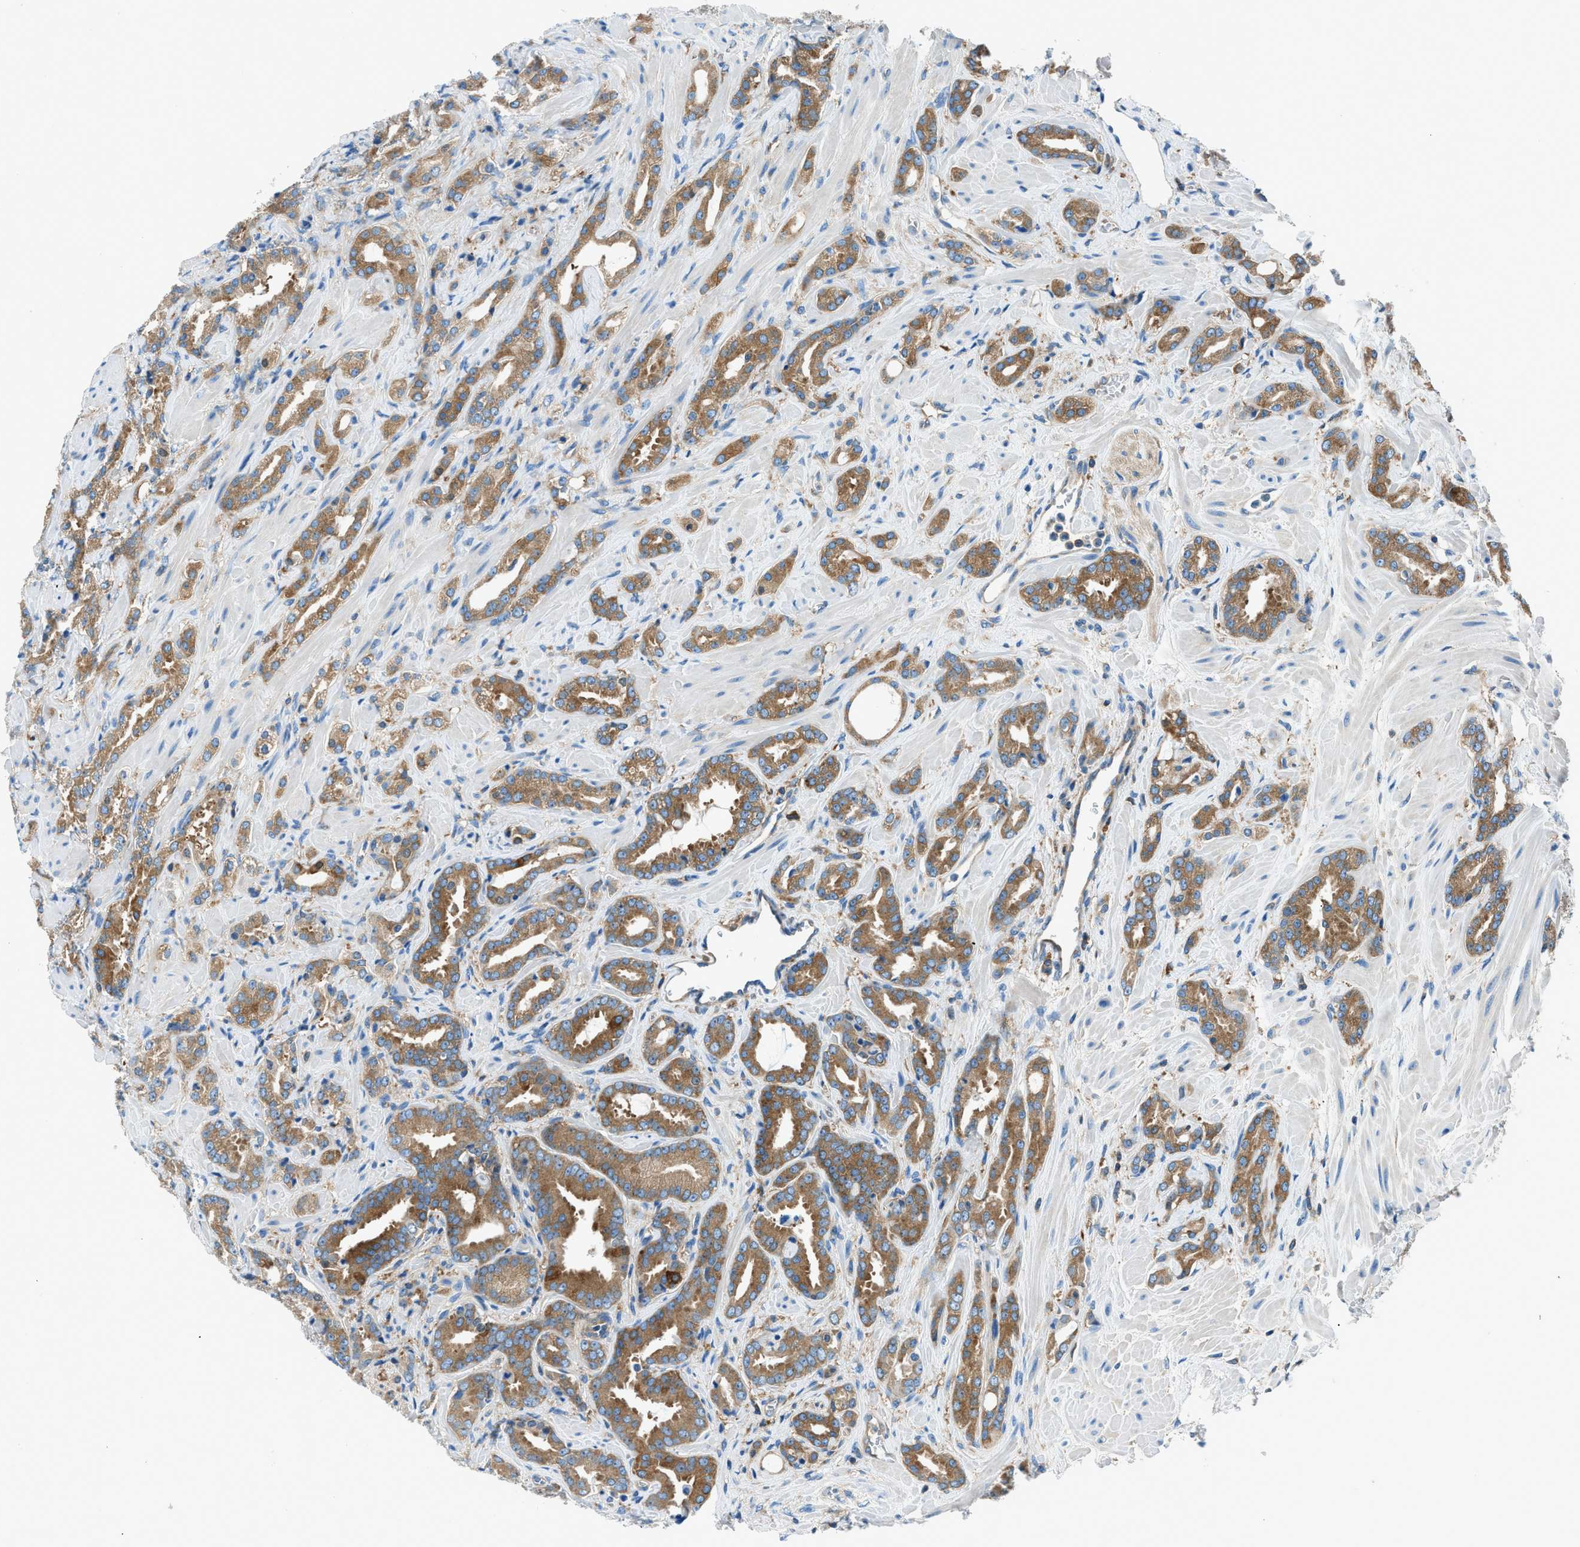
{"staining": {"intensity": "moderate", "quantity": ">75%", "location": "cytoplasmic/membranous"}, "tissue": "prostate cancer", "cell_type": "Tumor cells", "image_type": "cancer", "snomed": [{"axis": "morphology", "description": "Adenocarcinoma, High grade"}, {"axis": "topography", "description": "Prostate"}], "caption": "Prostate cancer (high-grade adenocarcinoma) stained with a protein marker reveals moderate staining in tumor cells.", "gene": "SARS1", "patient": {"sex": "male", "age": 64}}